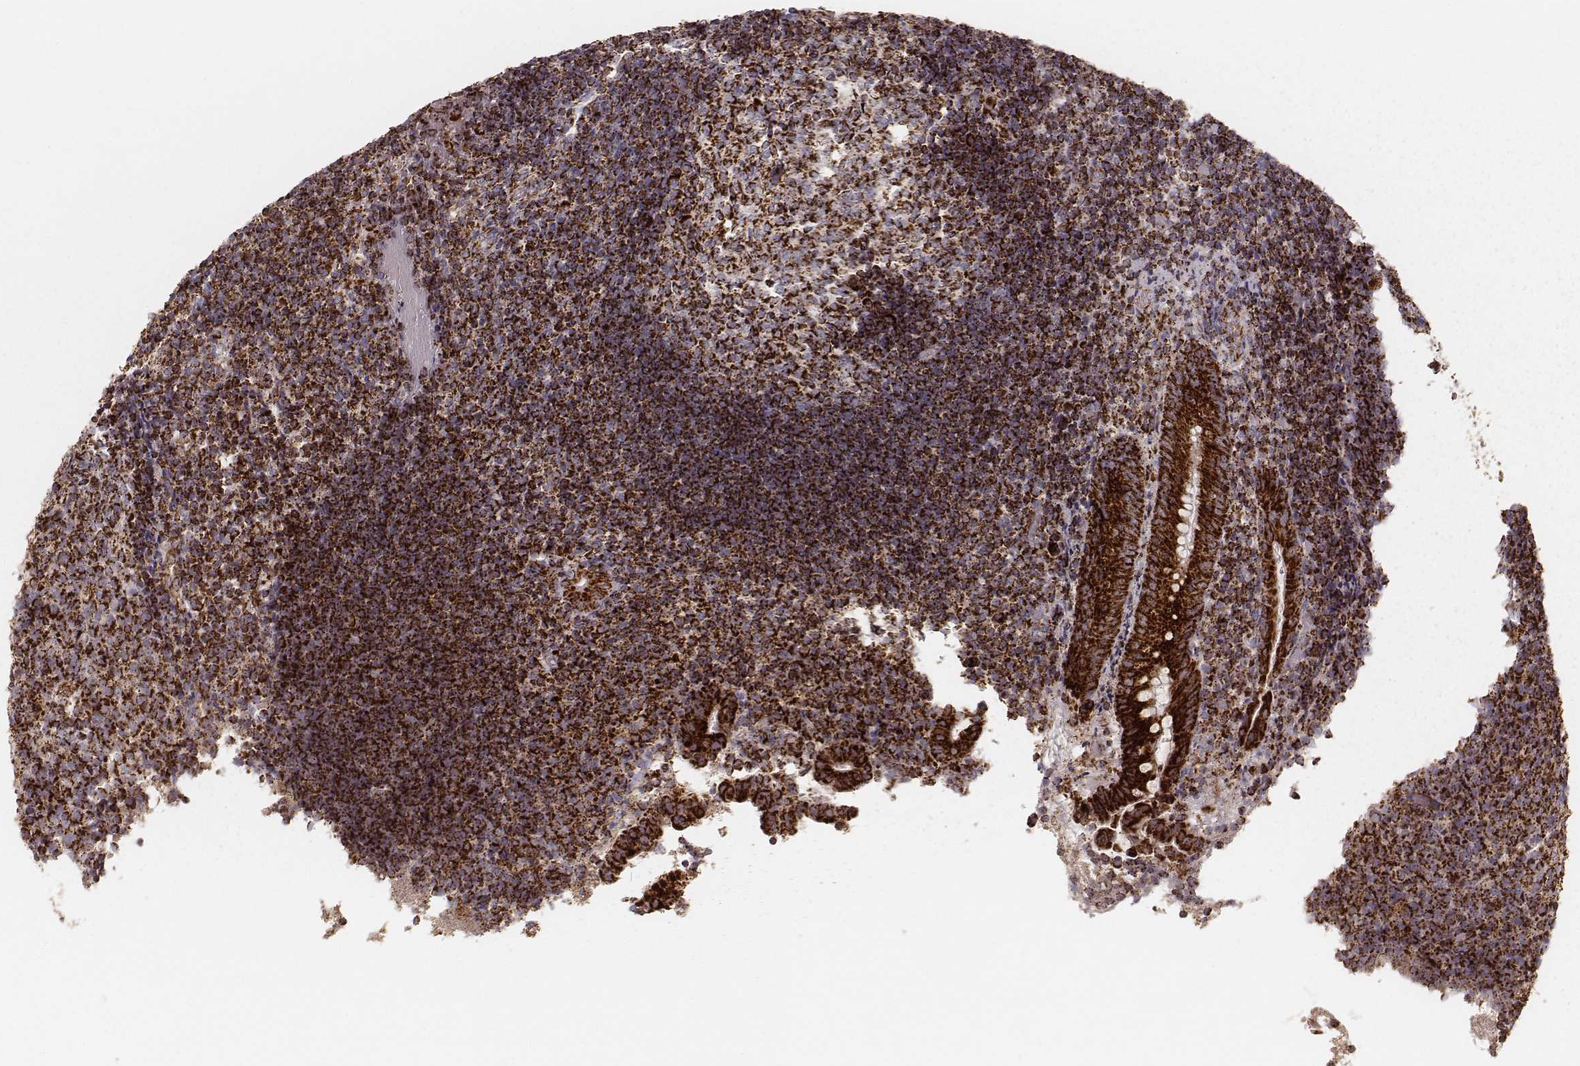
{"staining": {"intensity": "strong", "quantity": ">75%", "location": "cytoplasmic/membranous"}, "tissue": "appendix", "cell_type": "Glandular cells", "image_type": "normal", "snomed": [{"axis": "morphology", "description": "Normal tissue, NOS"}, {"axis": "topography", "description": "Appendix"}], "caption": "Immunohistochemical staining of benign human appendix exhibits high levels of strong cytoplasmic/membranous expression in approximately >75% of glandular cells.", "gene": "CS", "patient": {"sex": "female", "age": 32}}